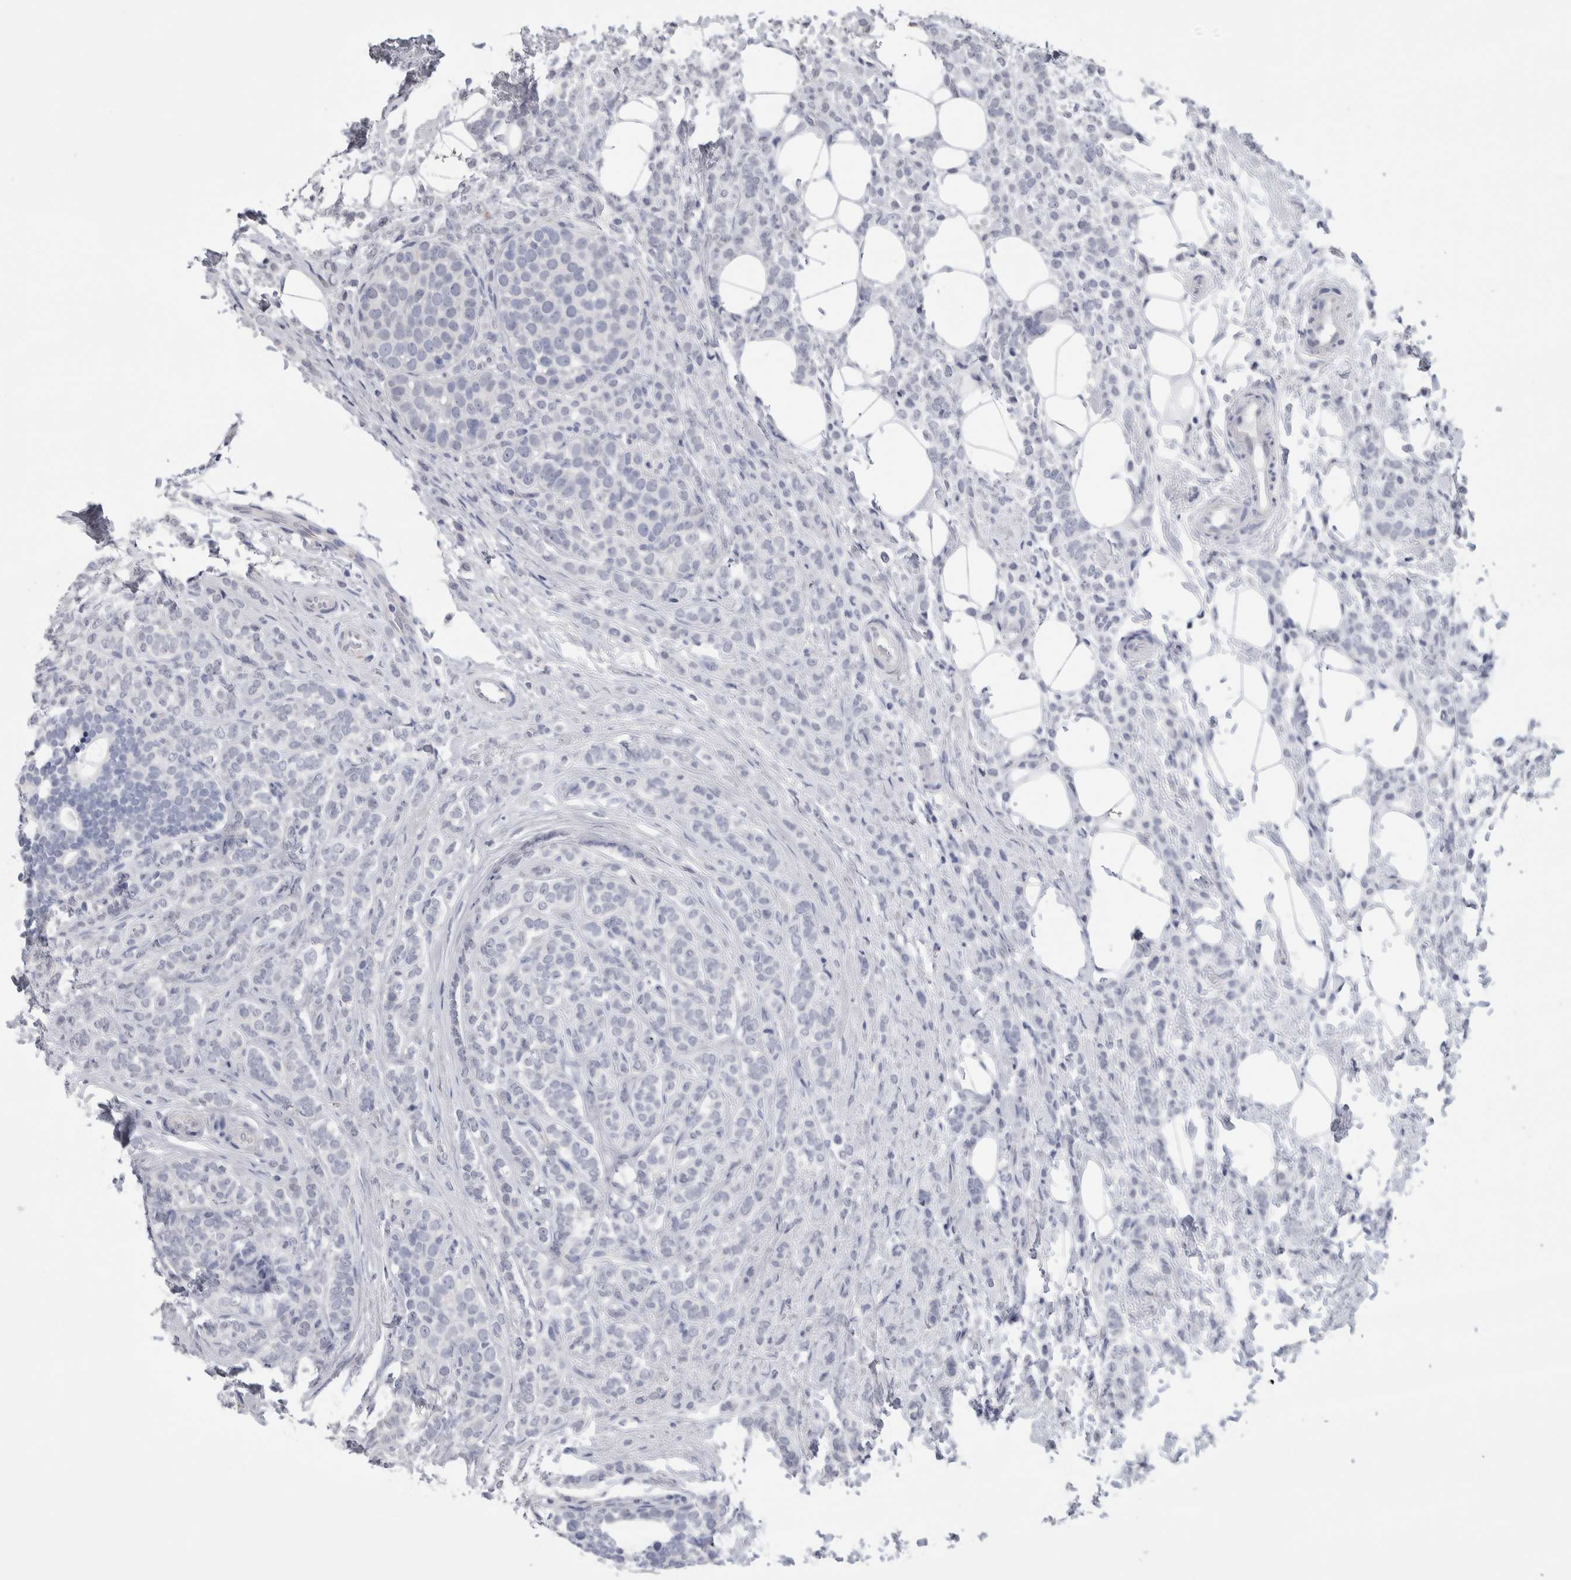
{"staining": {"intensity": "negative", "quantity": "none", "location": "none"}, "tissue": "breast cancer", "cell_type": "Tumor cells", "image_type": "cancer", "snomed": [{"axis": "morphology", "description": "Lobular carcinoma"}, {"axis": "topography", "description": "Breast"}], "caption": "This is a image of IHC staining of lobular carcinoma (breast), which shows no positivity in tumor cells. (DAB (3,3'-diaminobenzidine) immunohistochemistry visualized using brightfield microscopy, high magnification).", "gene": "ZBTB49", "patient": {"sex": "female", "age": 50}}